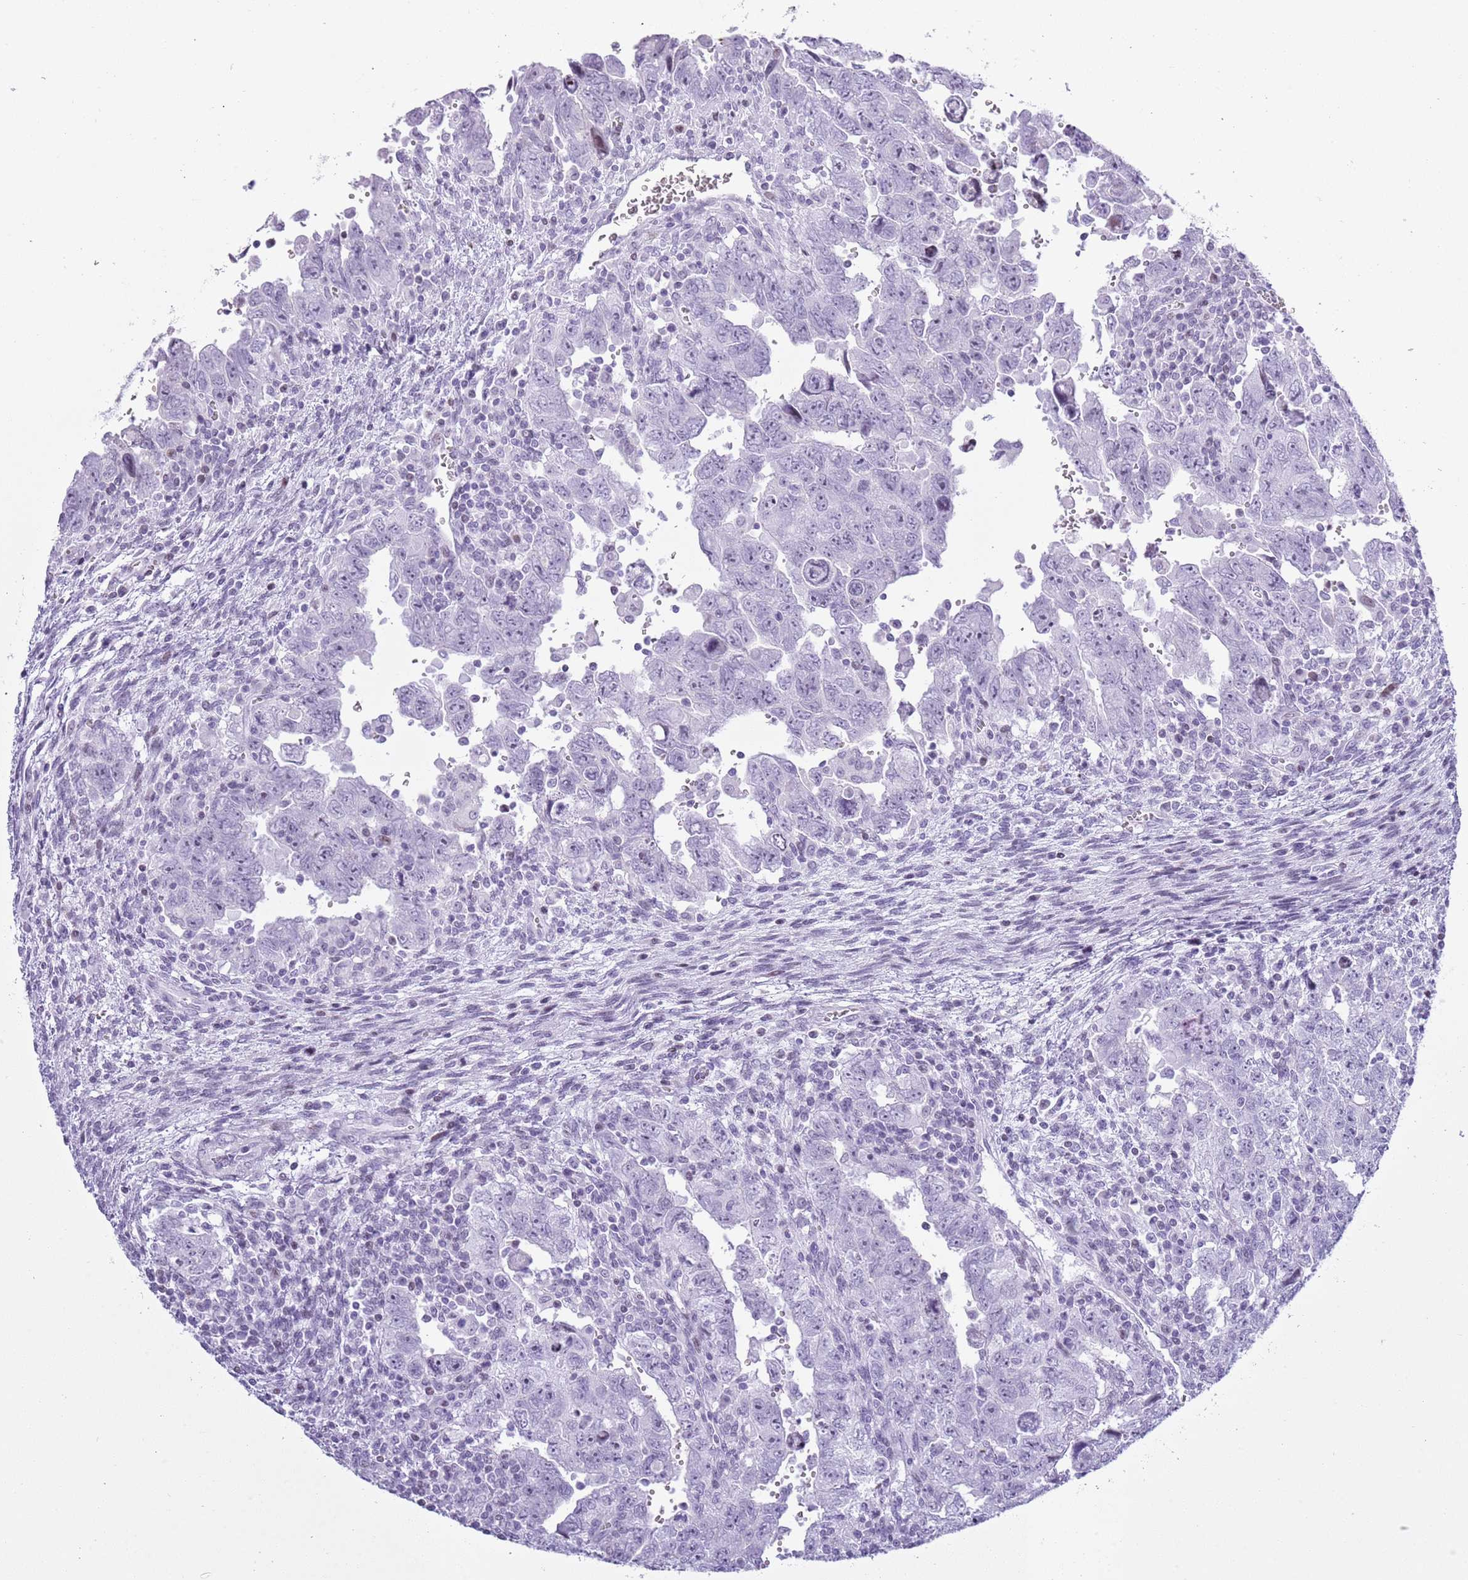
{"staining": {"intensity": "negative", "quantity": "none", "location": "none"}, "tissue": "testis cancer", "cell_type": "Tumor cells", "image_type": "cancer", "snomed": [{"axis": "morphology", "description": "Carcinoma, Embryonal, NOS"}, {"axis": "topography", "description": "Testis"}], "caption": "A high-resolution micrograph shows immunohistochemistry (IHC) staining of embryonal carcinoma (testis), which reveals no significant staining in tumor cells.", "gene": "ASIP", "patient": {"sex": "male", "age": 28}}